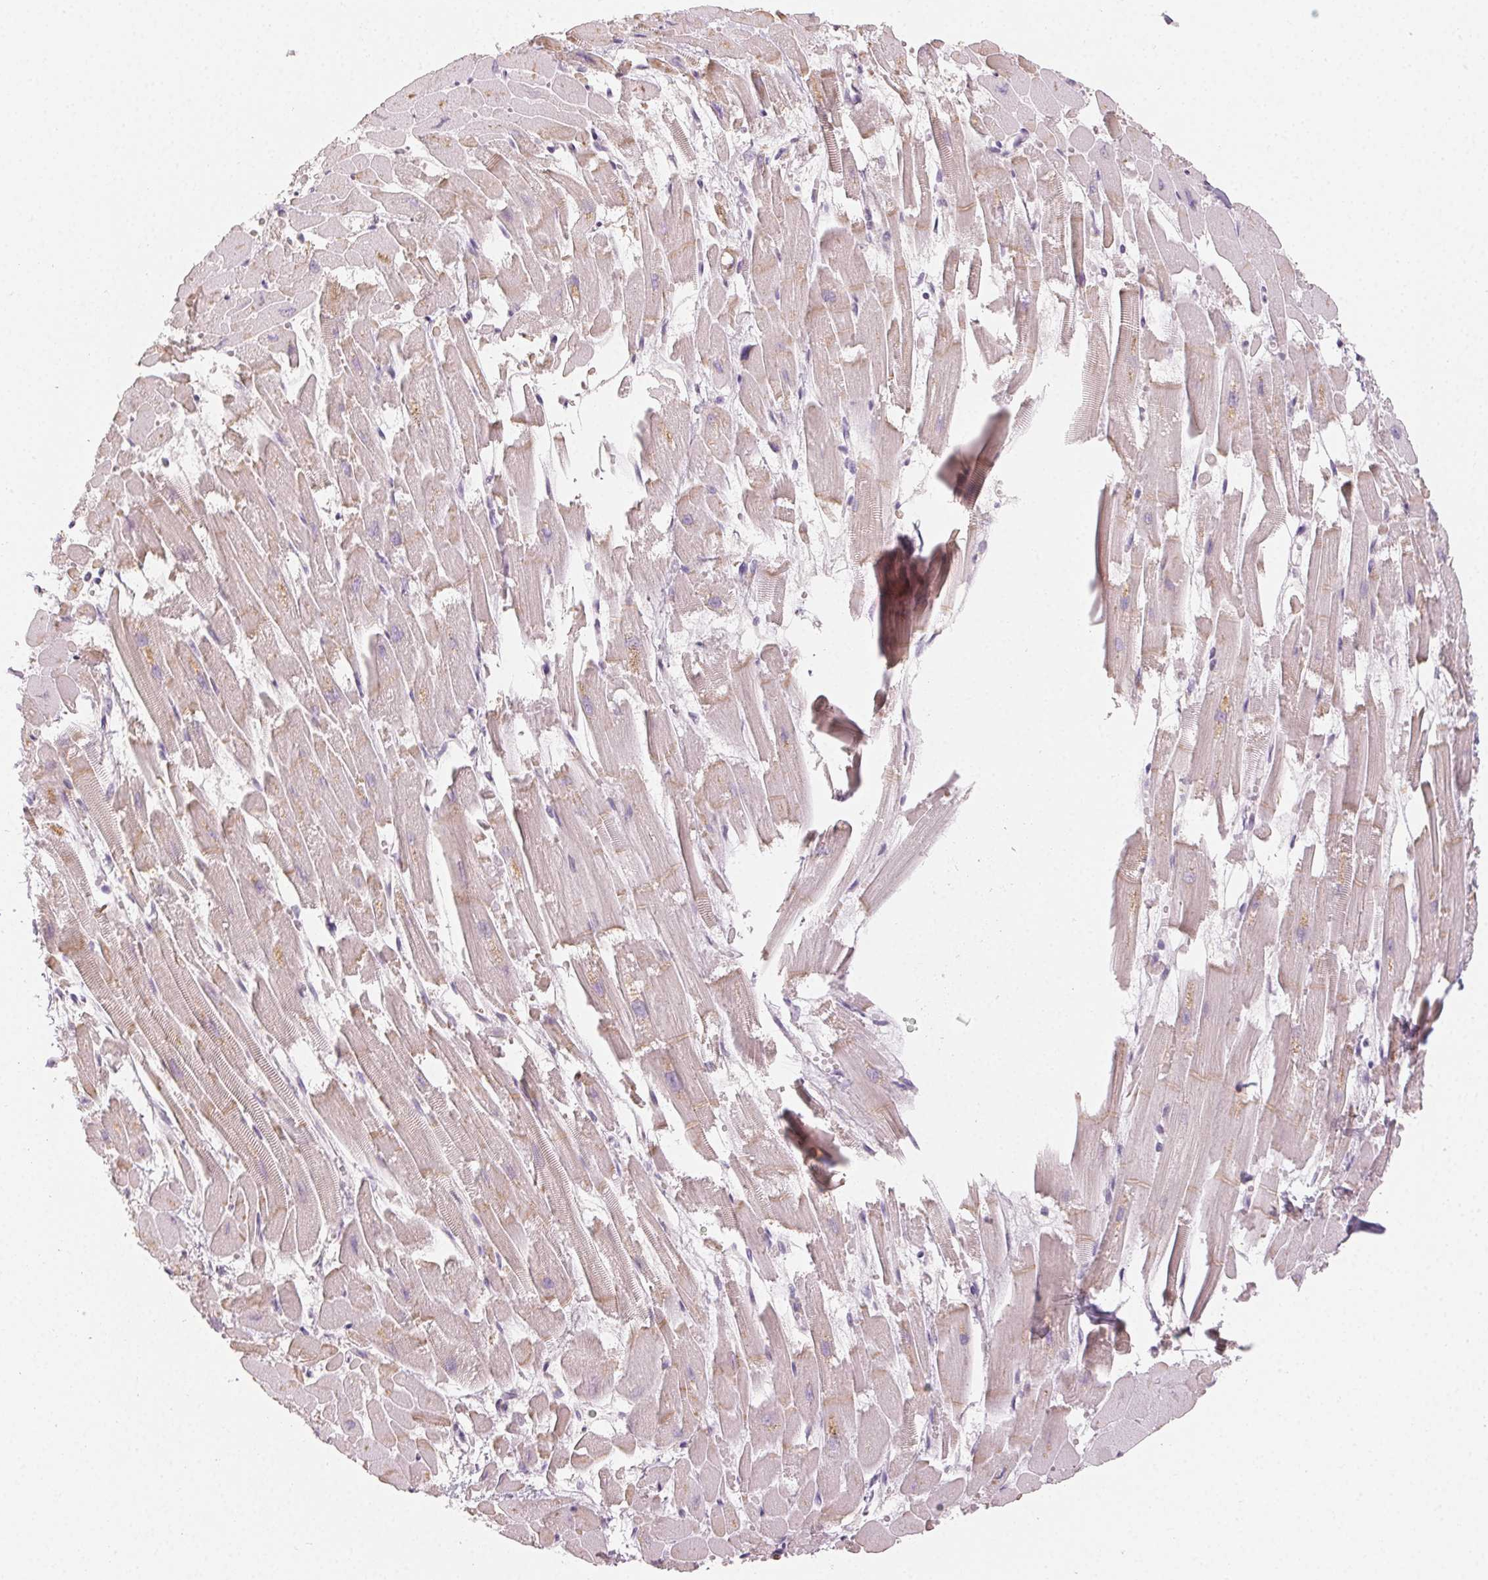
{"staining": {"intensity": "weak", "quantity": "25%-75%", "location": "cytoplasmic/membranous"}, "tissue": "heart muscle", "cell_type": "Cardiomyocytes", "image_type": "normal", "snomed": [{"axis": "morphology", "description": "Normal tissue, NOS"}, {"axis": "topography", "description": "Heart"}], "caption": "This photomicrograph displays benign heart muscle stained with IHC to label a protein in brown. The cytoplasmic/membranous of cardiomyocytes show weak positivity for the protein. Nuclei are counter-stained blue.", "gene": "LVRN", "patient": {"sex": "female", "age": 52}}